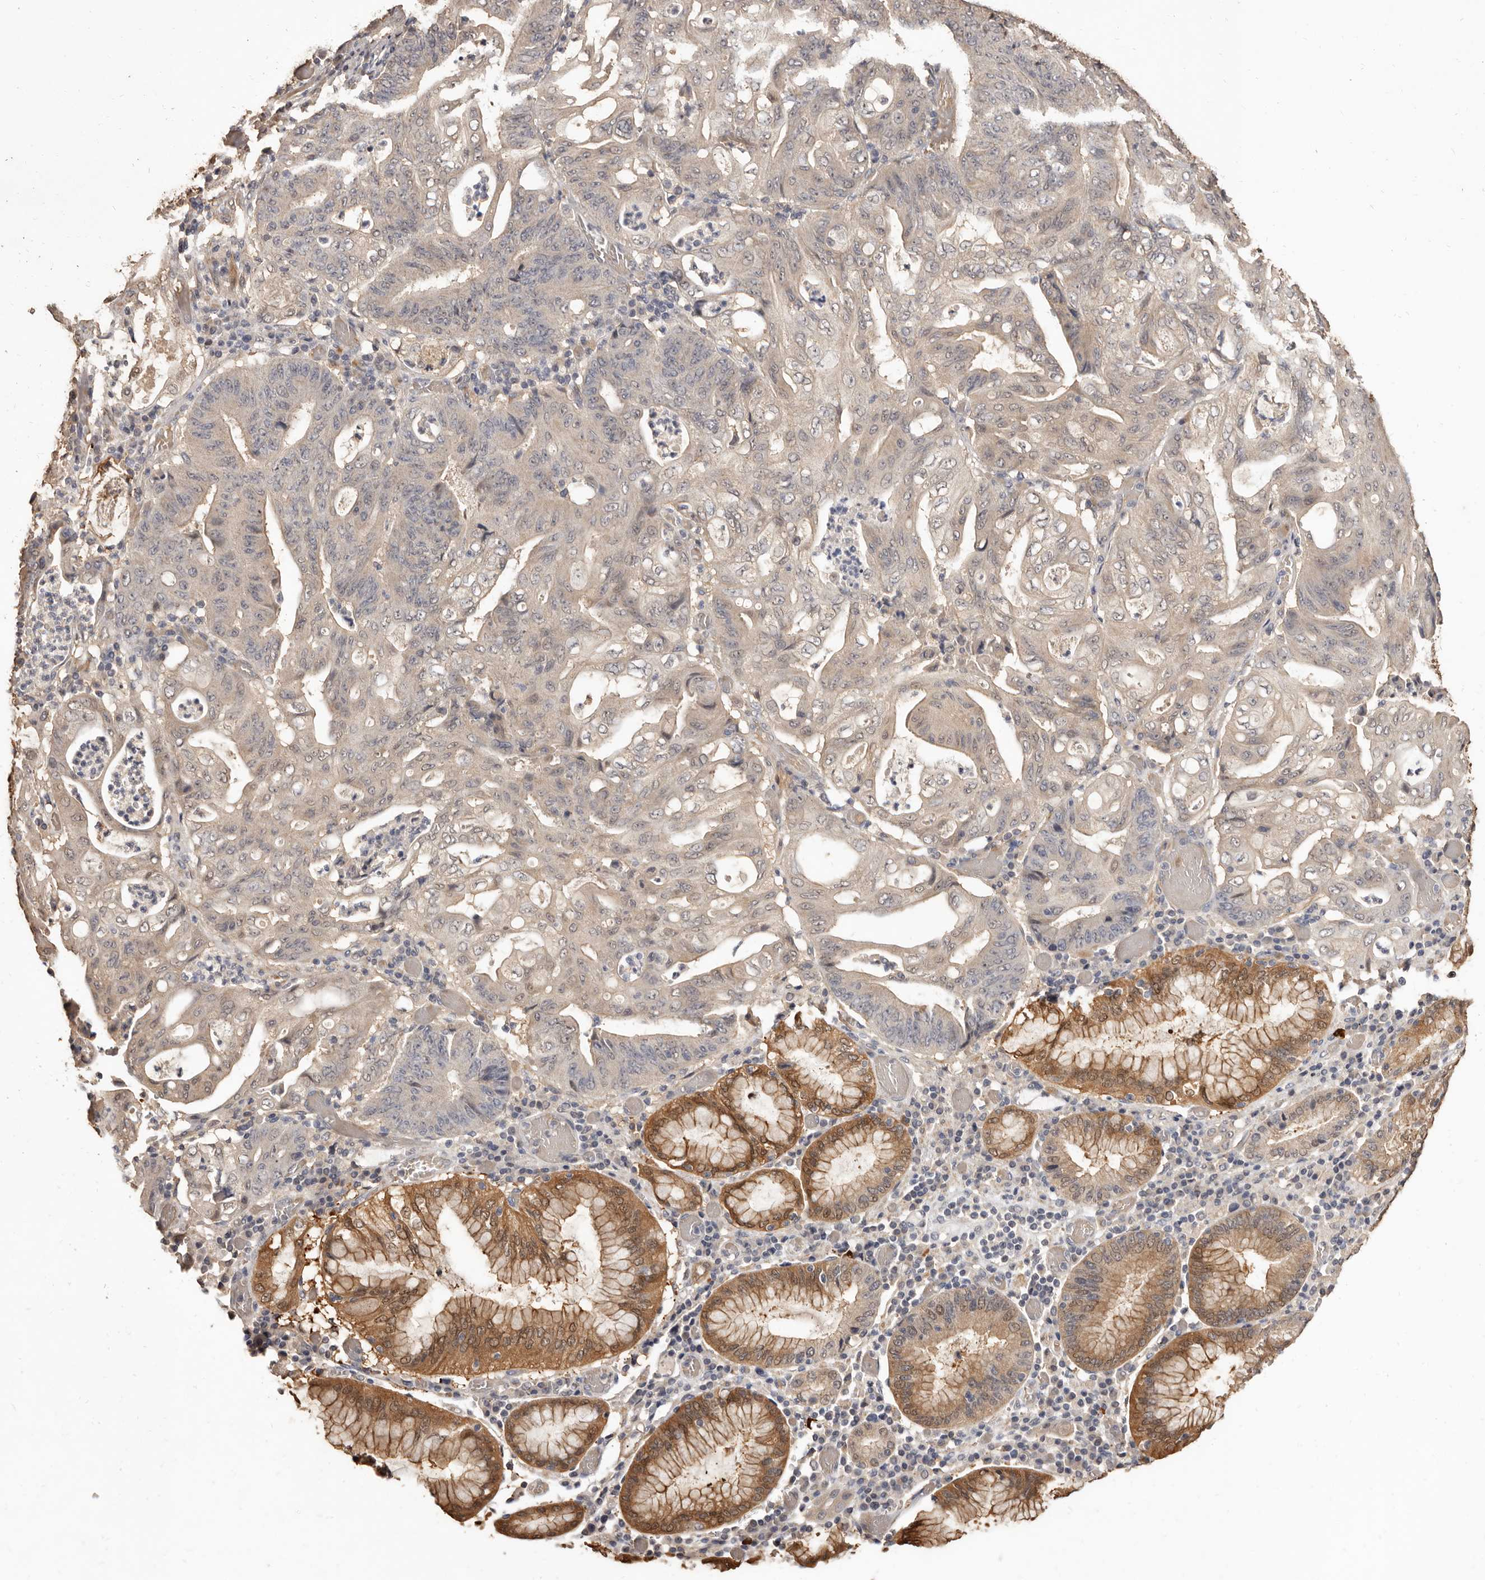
{"staining": {"intensity": "negative", "quantity": "none", "location": "none"}, "tissue": "stomach cancer", "cell_type": "Tumor cells", "image_type": "cancer", "snomed": [{"axis": "morphology", "description": "Adenocarcinoma, NOS"}, {"axis": "topography", "description": "Stomach"}], "caption": "Tumor cells show no significant protein expression in stomach cancer.", "gene": "INAVA", "patient": {"sex": "female", "age": 73}}